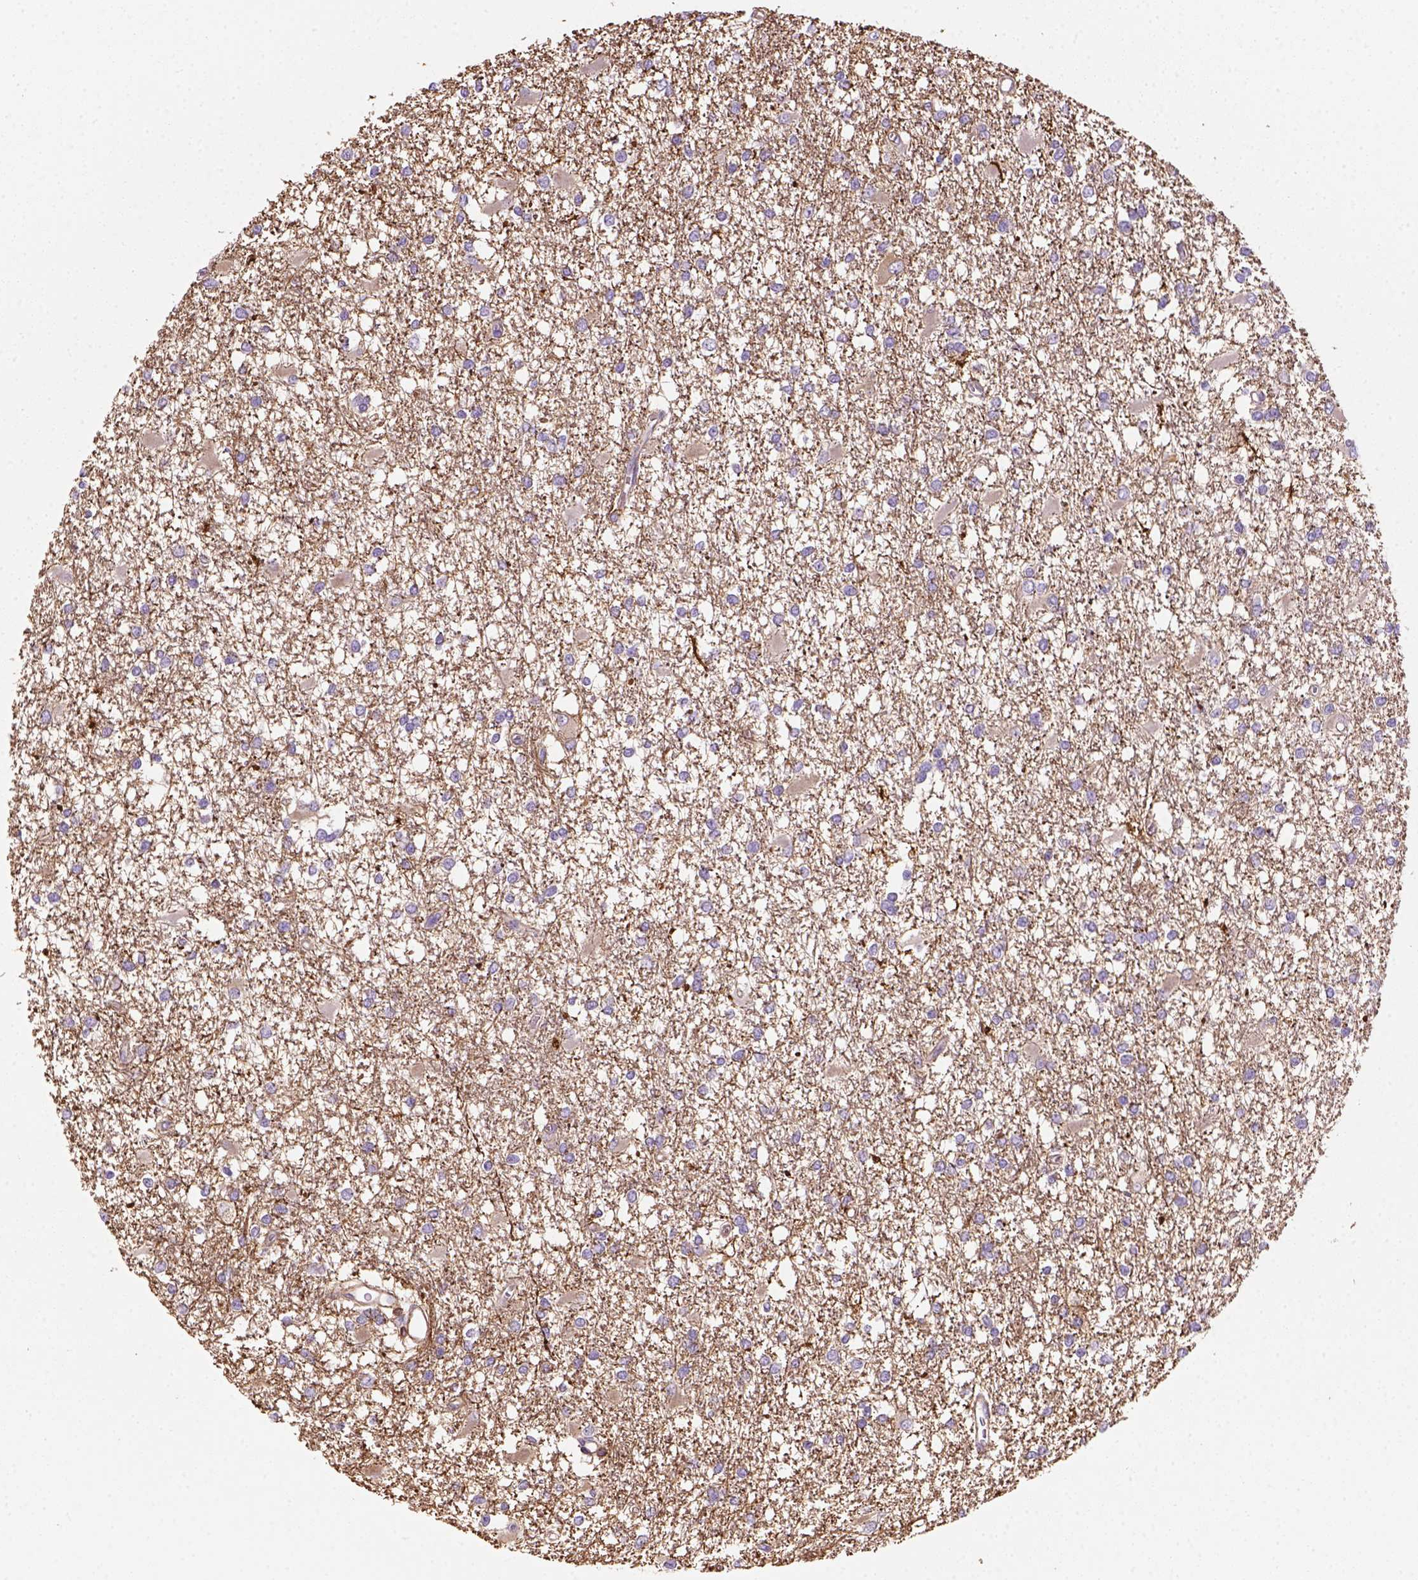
{"staining": {"intensity": "negative", "quantity": "none", "location": "none"}, "tissue": "glioma", "cell_type": "Tumor cells", "image_type": "cancer", "snomed": [{"axis": "morphology", "description": "Glioma, malignant, High grade"}, {"axis": "topography", "description": "Cerebral cortex"}], "caption": "Immunohistochemical staining of human glioma demonstrates no significant staining in tumor cells.", "gene": "GPRC5D", "patient": {"sex": "male", "age": 79}}